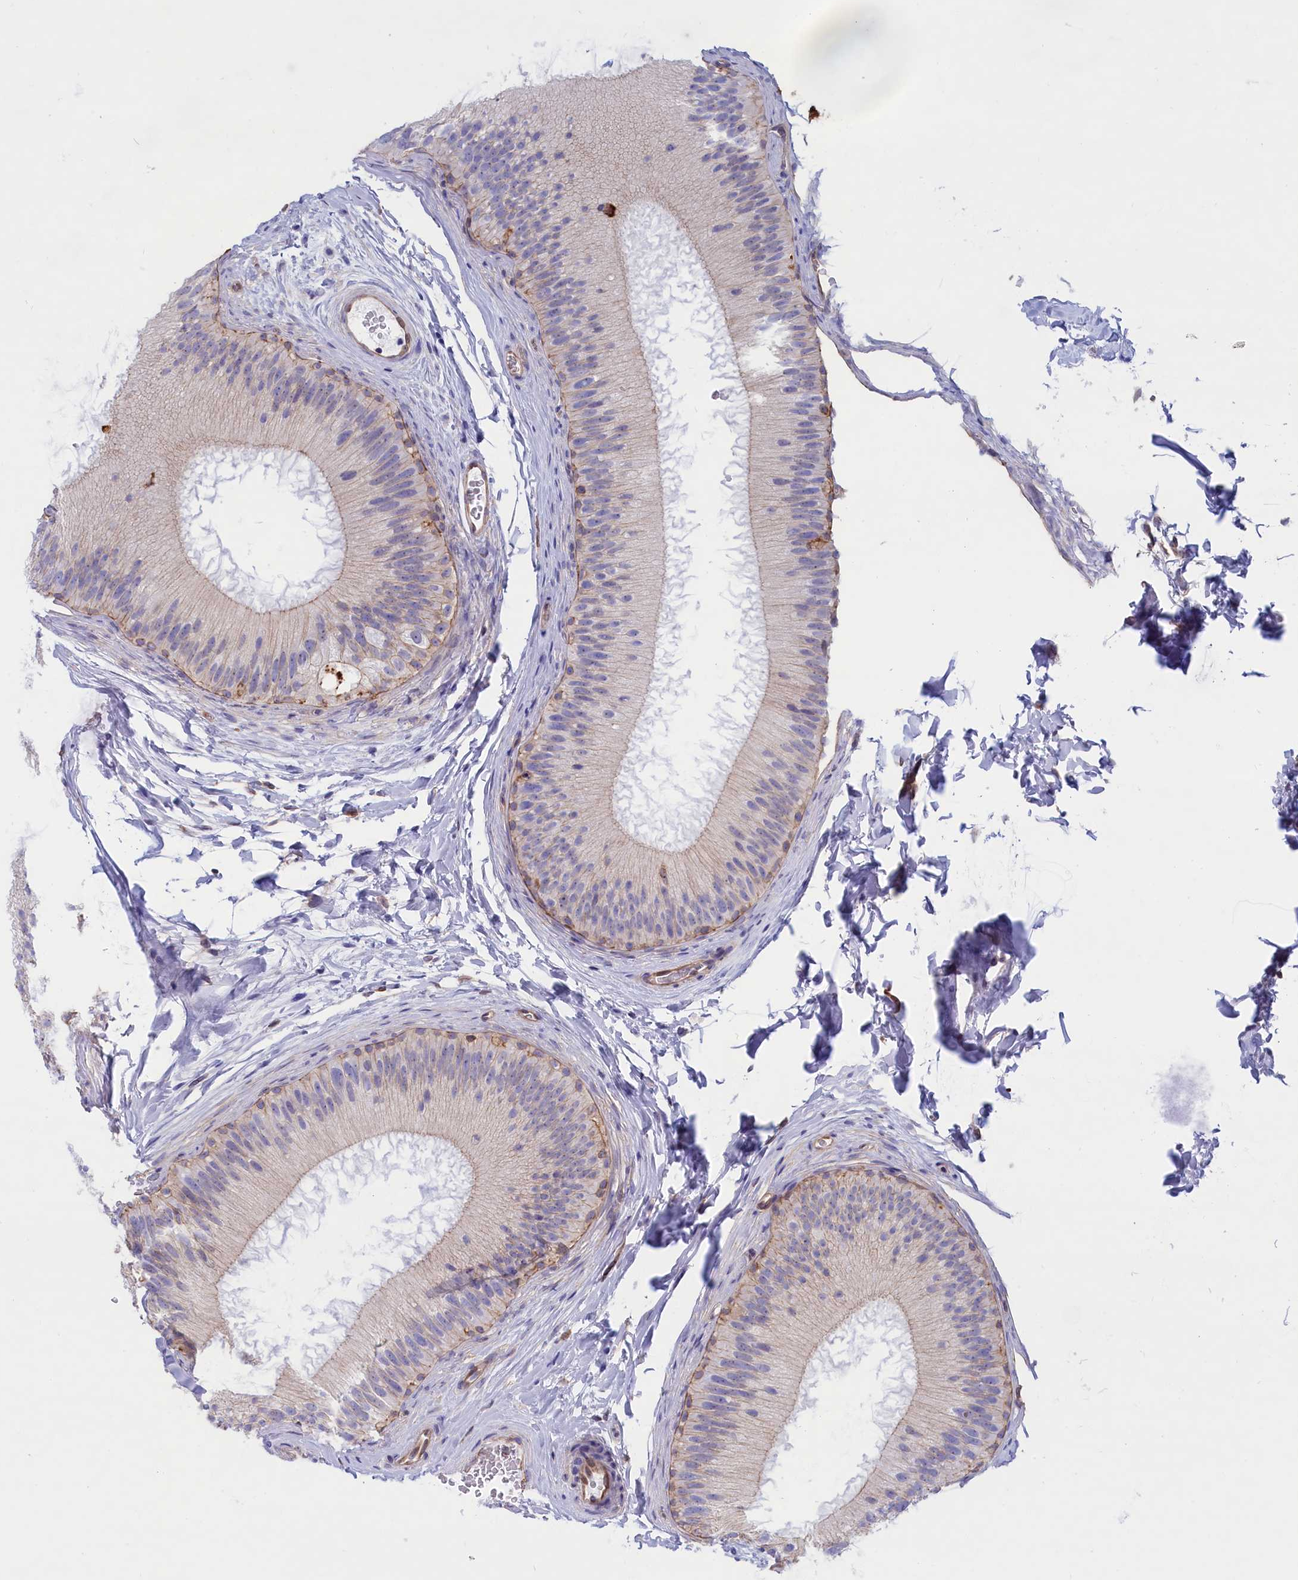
{"staining": {"intensity": "negative", "quantity": "none", "location": "none"}, "tissue": "epididymis", "cell_type": "Glandular cells", "image_type": "normal", "snomed": [{"axis": "morphology", "description": "Normal tissue, NOS"}, {"axis": "topography", "description": "Epididymis"}], "caption": "Human epididymis stained for a protein using IHC exhibits no staining in glandular cells.", "gene": "ABCC12", "patient": {"sex": "male", "age": 45}}